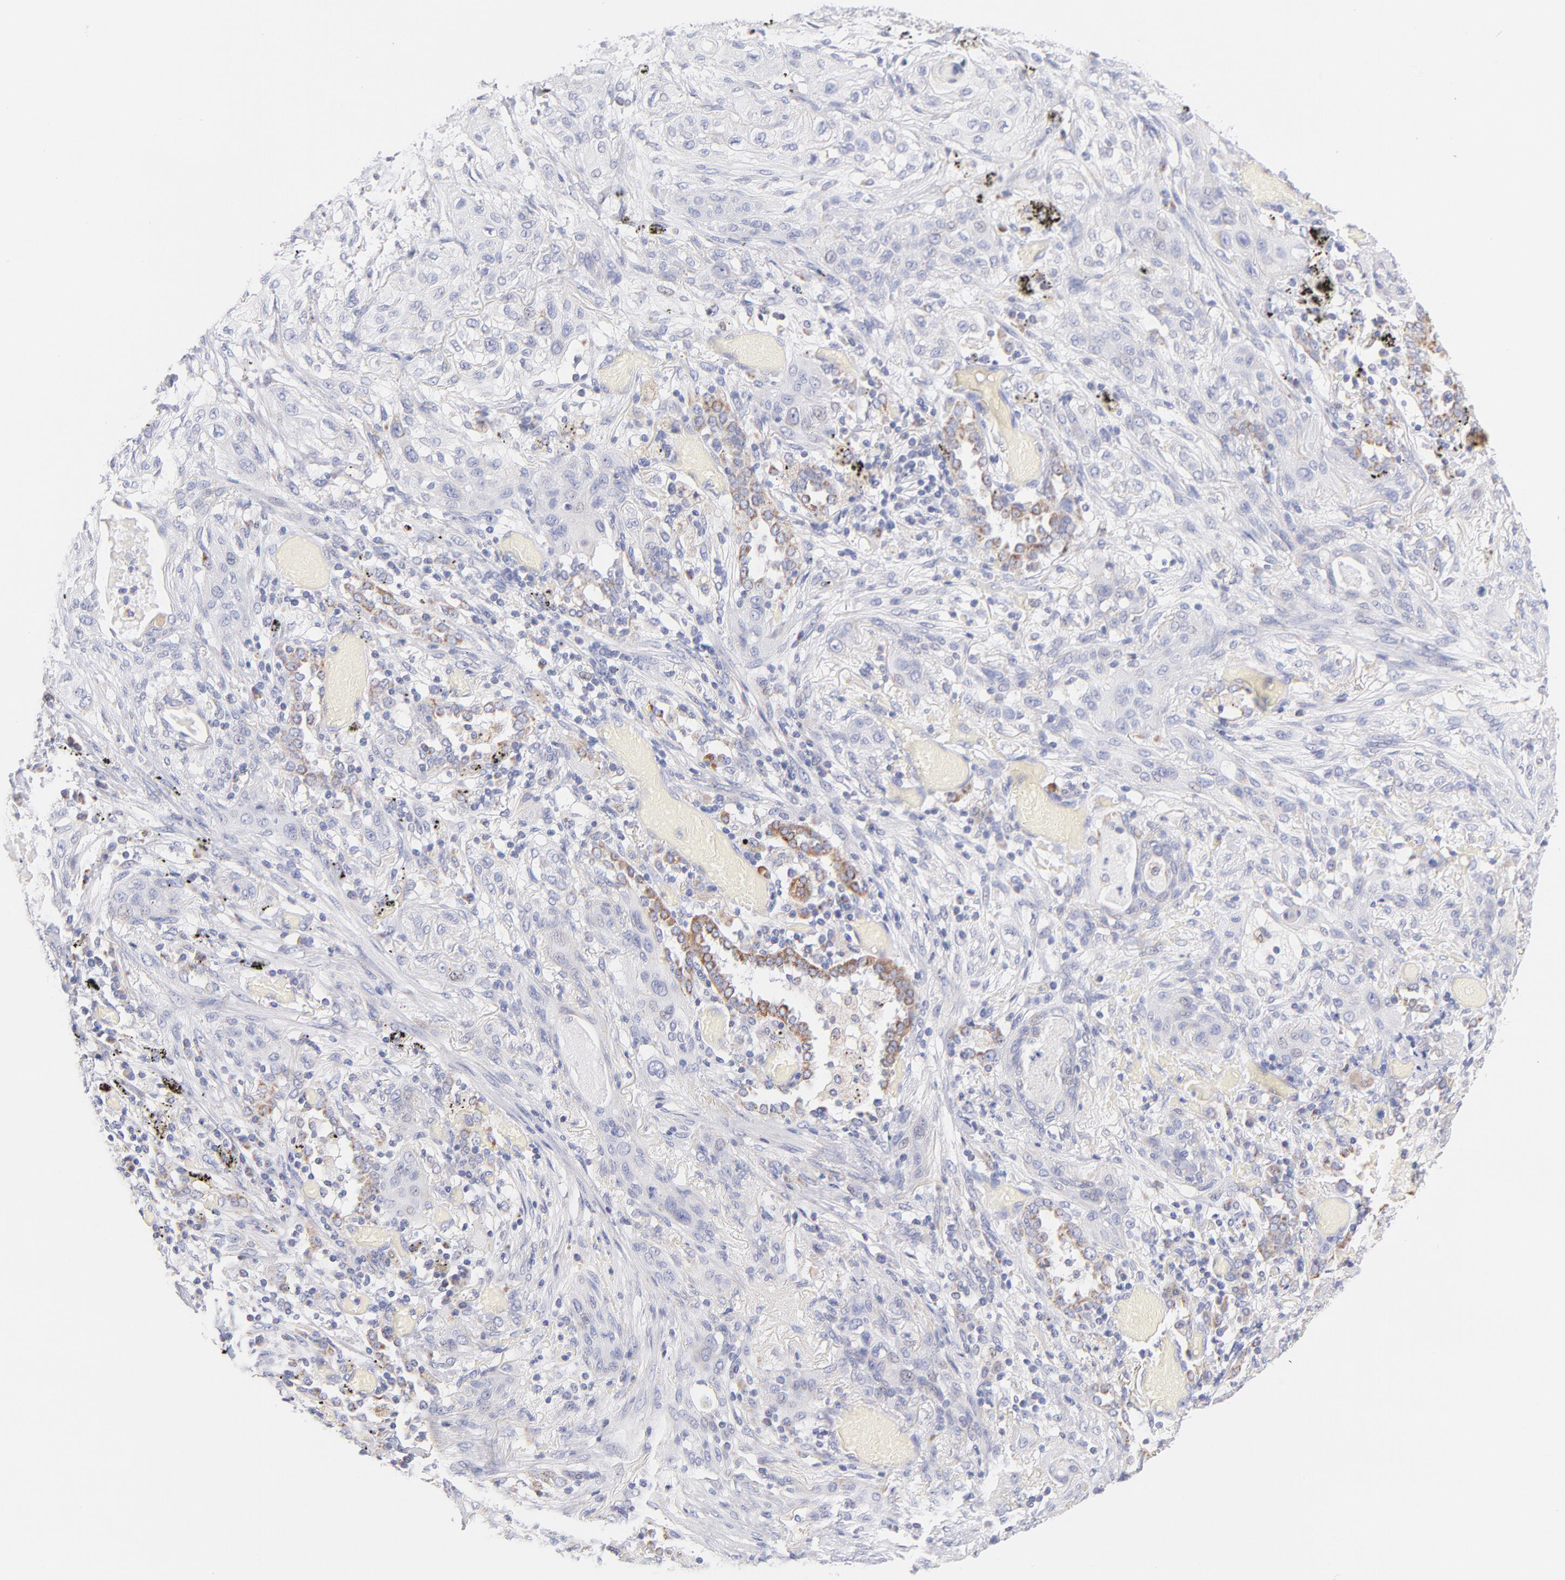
{"staining": {"intensity": "negative", "quantity": "none", "location": "none"}, "tissue": "lung cancer", "cell_type": "Tumor cells", "image_type": "cancer", "snomed": [{"axis": "morphology", "description": "Squamous cell carcinoma, NOS"}, {"axis": "topography", "description": "Lung"}], "caption": "The immunohistochemistry (IHC) photomicrograph has no significant positivity in tumor cells of squamous cell carcinoma (lung) tissue. (Stains: DAB (3,3'-diaminobenzidine) immunohistochemistry (IHC) with hematoxylin counter stain, Microscopy: brightfield microscopy at high magnification).", "gene": "AIFM1", "patient": {"sex": "female", "age": 47}}